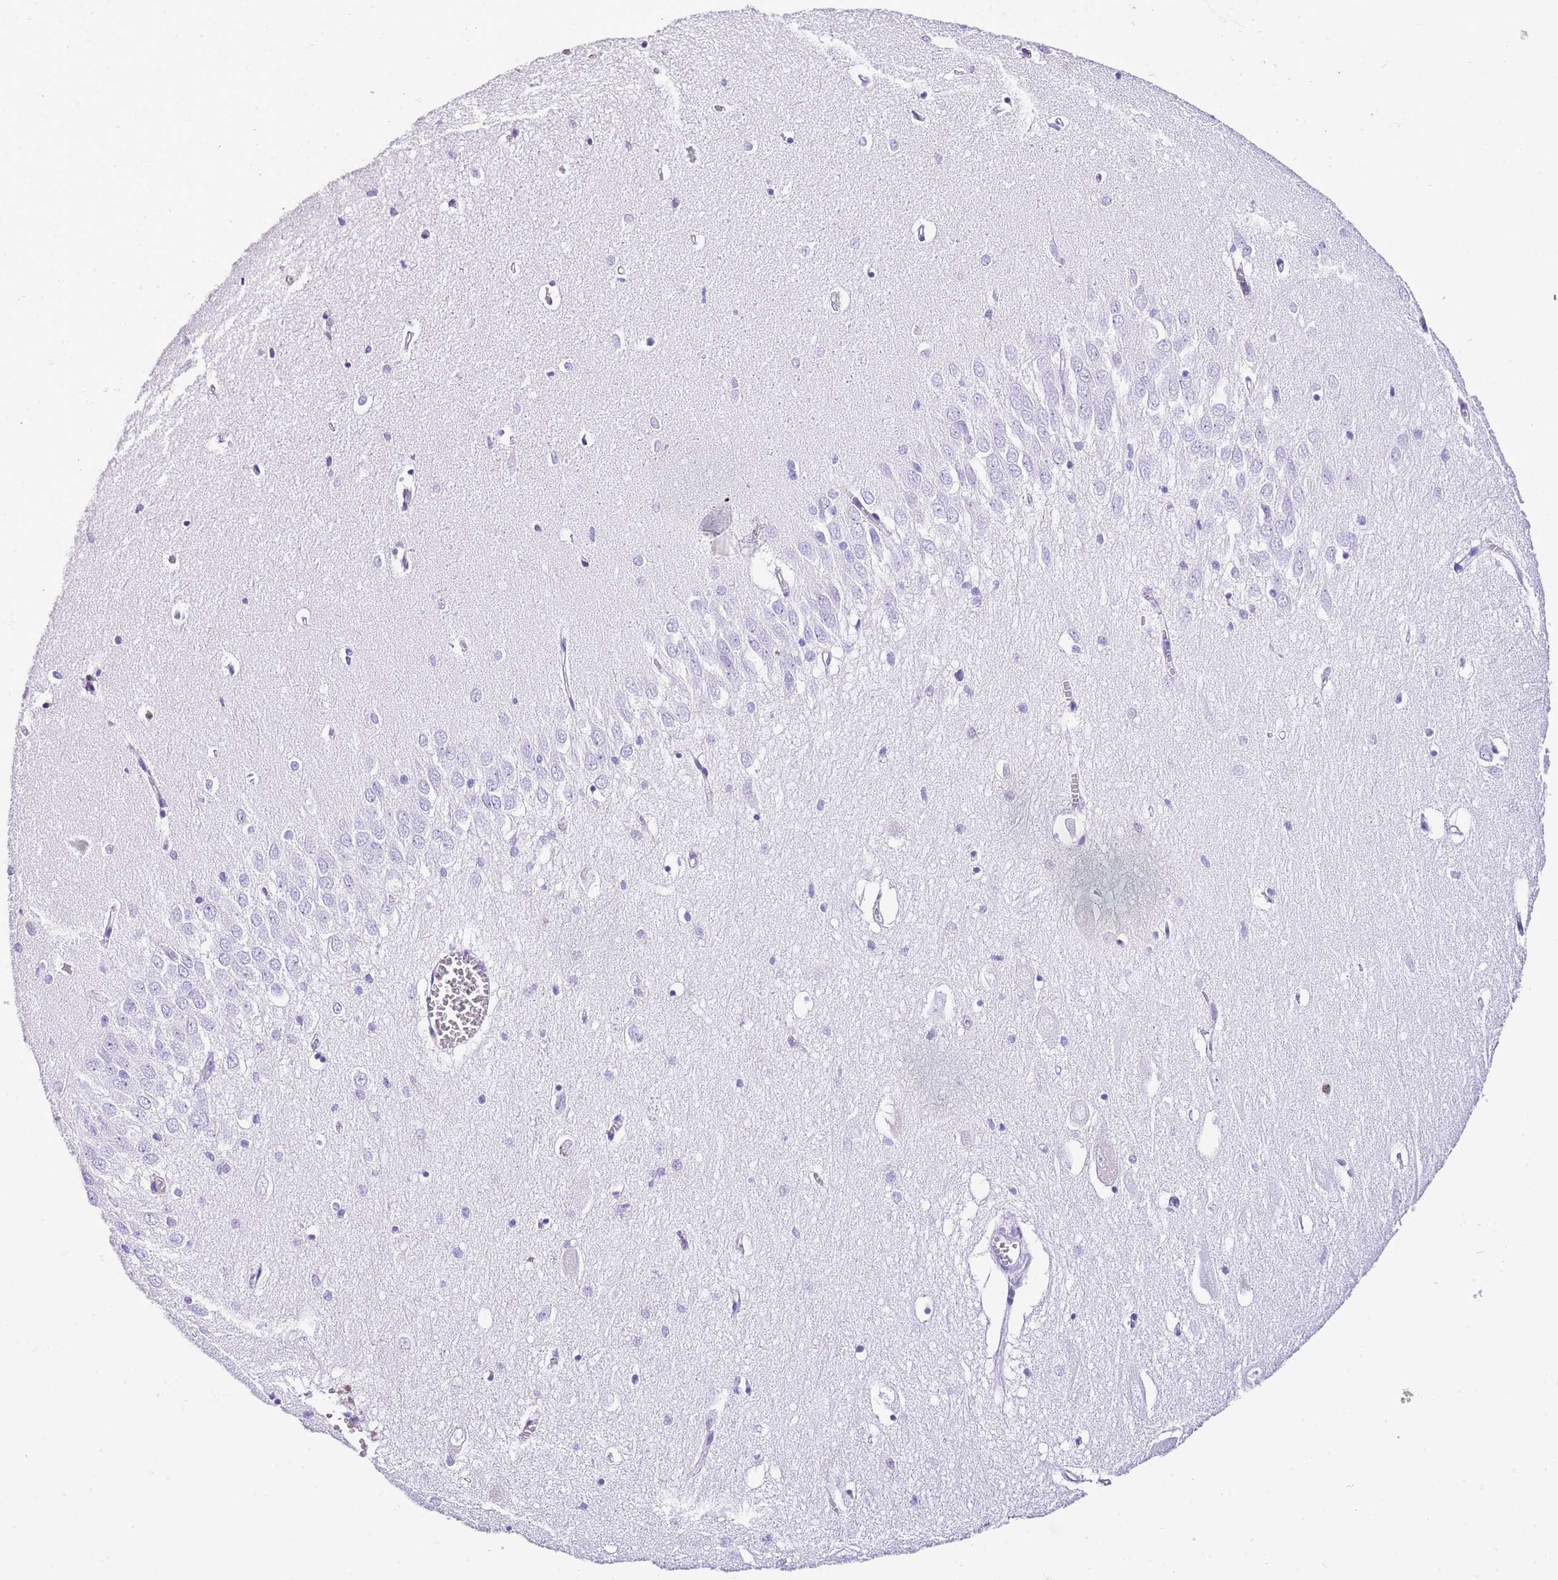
{"staining": {"intensity": "negative", "quantity": "none", "location": "none"}, "tissue": "hippocampus", "cell_type": "Glial cells", "image_type": "normal", "snomed": [{"axis": "morphology", "description": "Normal tissue, NOS"}, {"axis": "topography", "description": "Hippocampus"}], "caption": "Glial cells show no significant expression in unremarkable hippocampus. (DAB (3,3'-diaminobenzidine) immunohistochemistry (IHC) with hematoxylin counter stain).", "gene": "CNN2", "patient": {"sex": "female", "age": 64}}